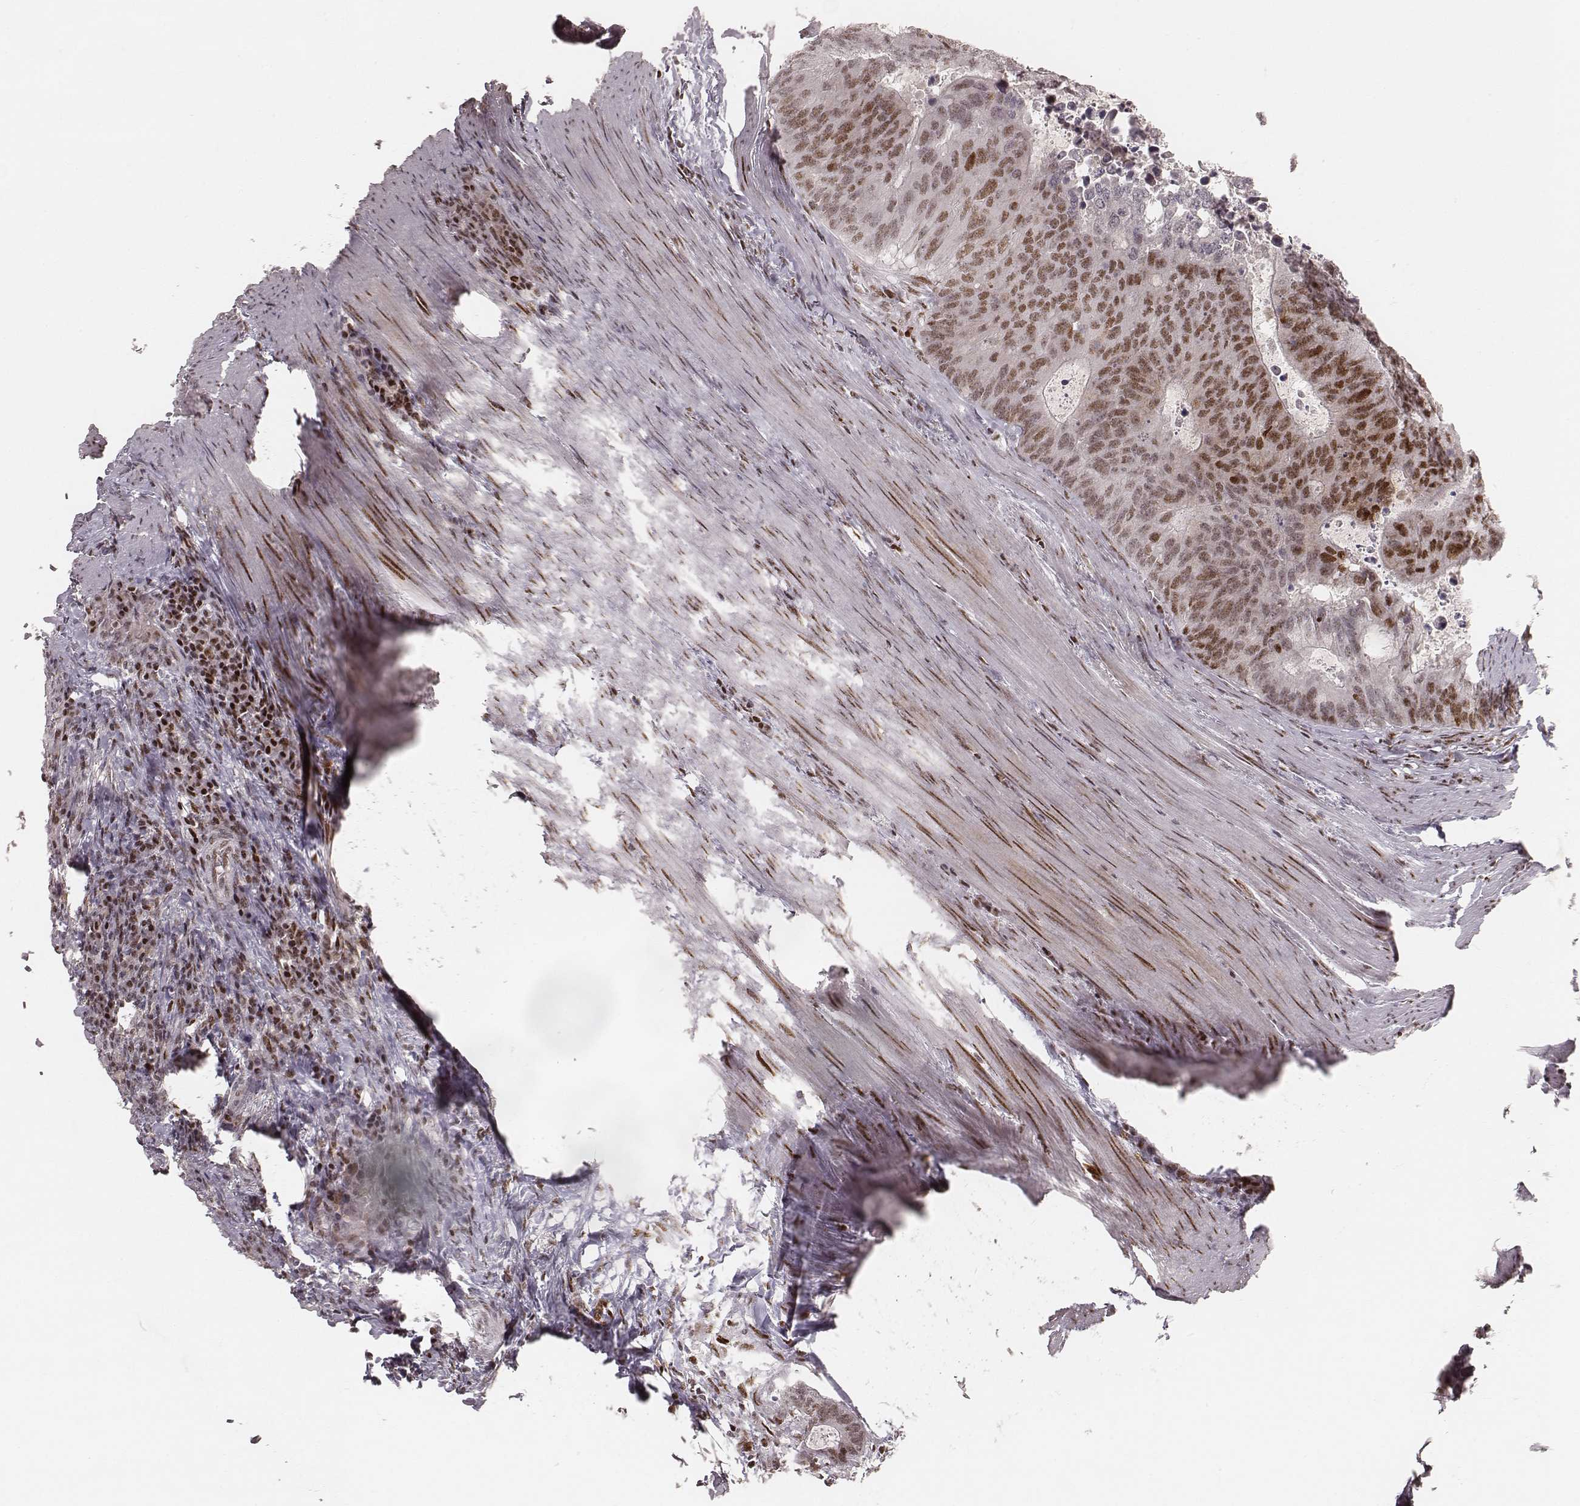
{"staining": {"intensity": "moderate", "quantity": ">75%", "location": "nuclear"}, "tissue": "colorectal cancer", "cell_type": "Tumor cells", "image_type": "cancer", "snomed": [{"axis": "morphology", "description": "Adenocarcinoma, NOS"}, {"axis": "topography", "description": "Colon"}], "caption": "Colorectal adenocarcinoma stained for a protein (brown) reveals moderate nuclear positive expression in approximately >75% of tumor cells.", "gene": "HNRNPC", "patient": {"sex": "male", "age": 67}}